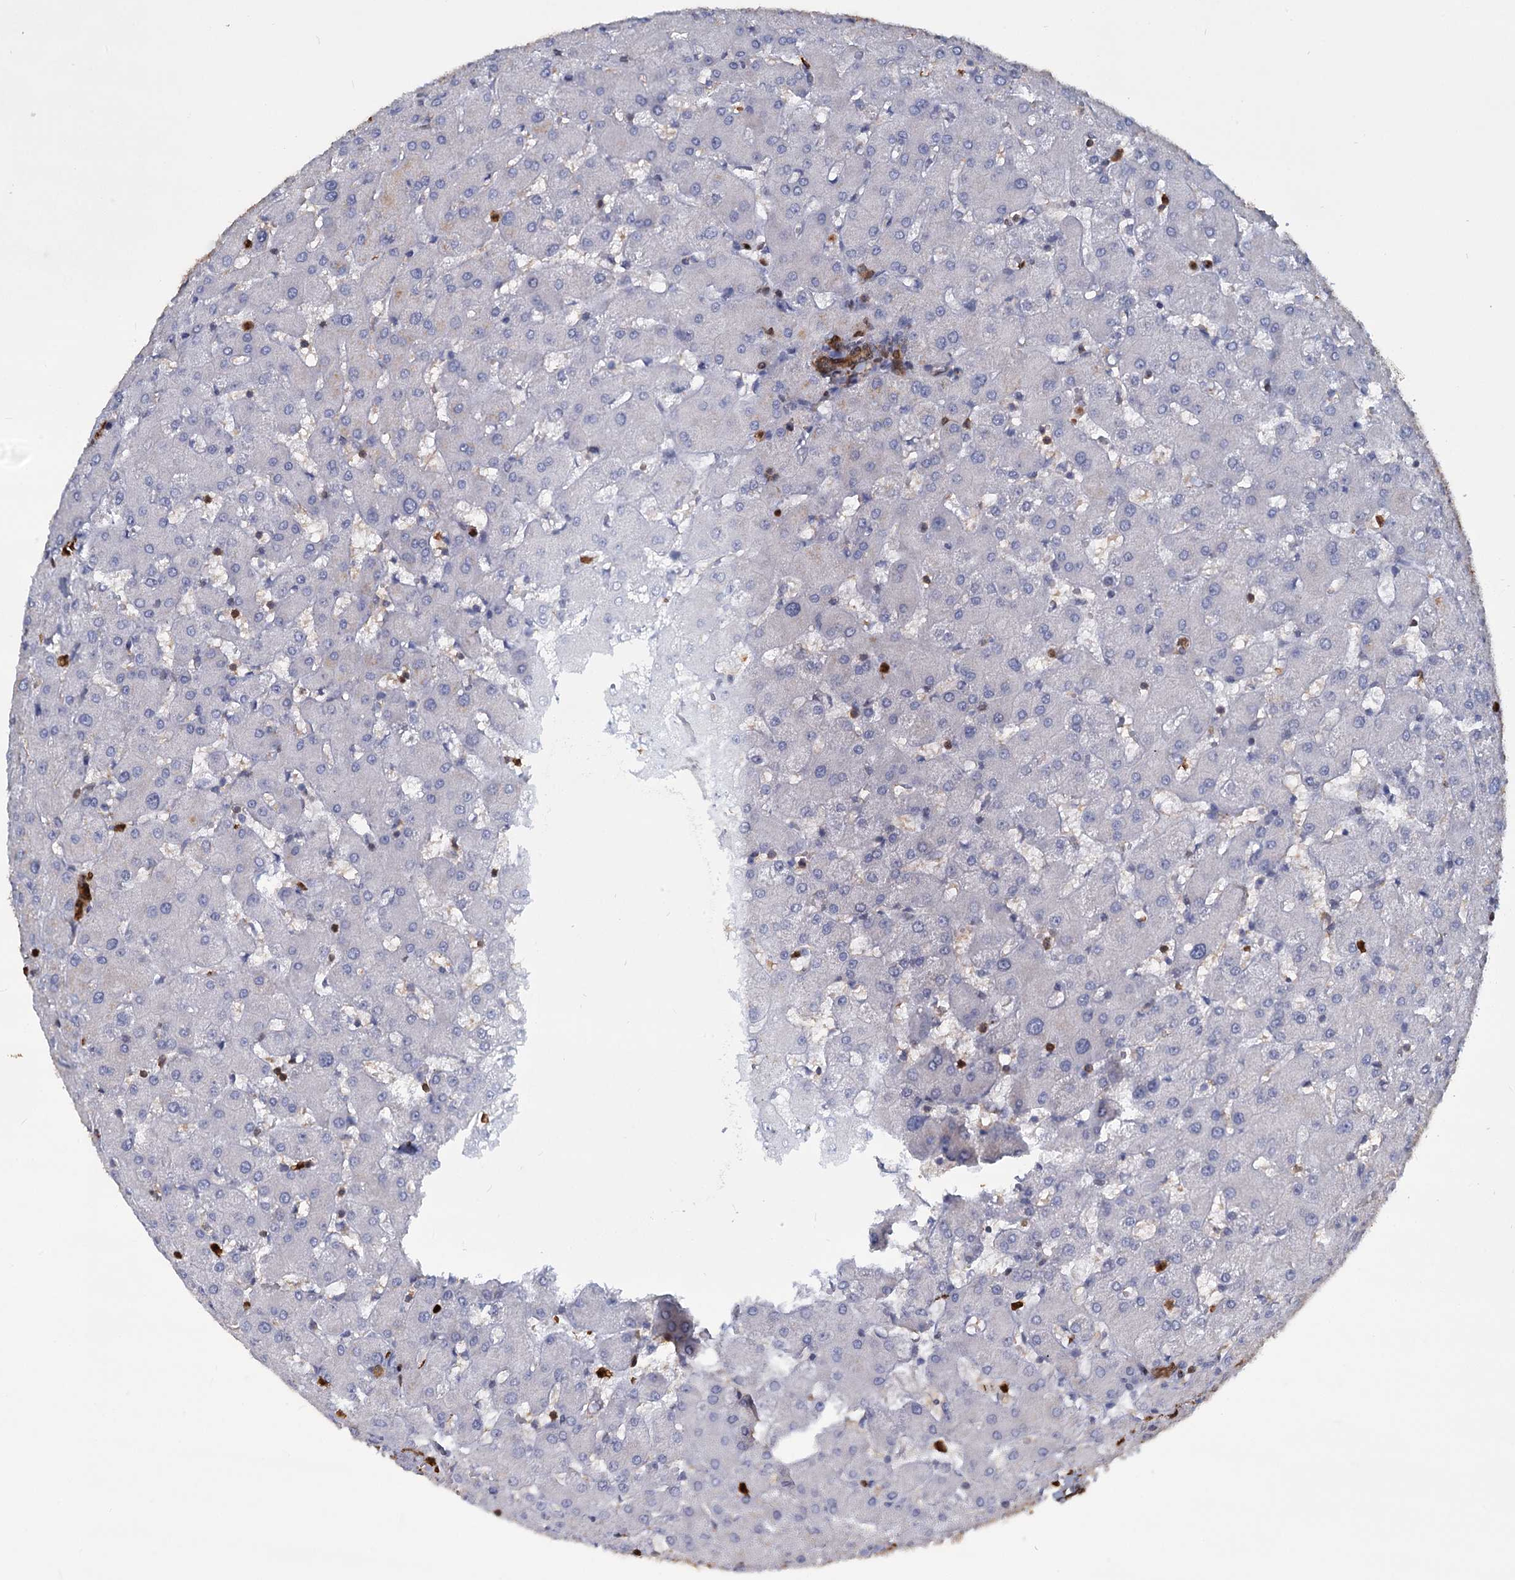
{"staining": {"intensity": "moderate", "quantity": ">75%", "location": "cytoplasmic/membranous"}, "tissue": "liver", "cell_type": "Cholangiocytes", "image_type": "normal", "snomed": [{"axis": "morphology", "description": "Normal tissue, NOS"}, {"axis": "topography", "description": "Liver"}], "caption": "Human liver stained with a brown dye demonstrates moderate cytoplasmic/membranous positive staining in approximately >75% of cholangiocytes.", "gene": "S100A6", "patient": {"sex": "female", "age": 63}}